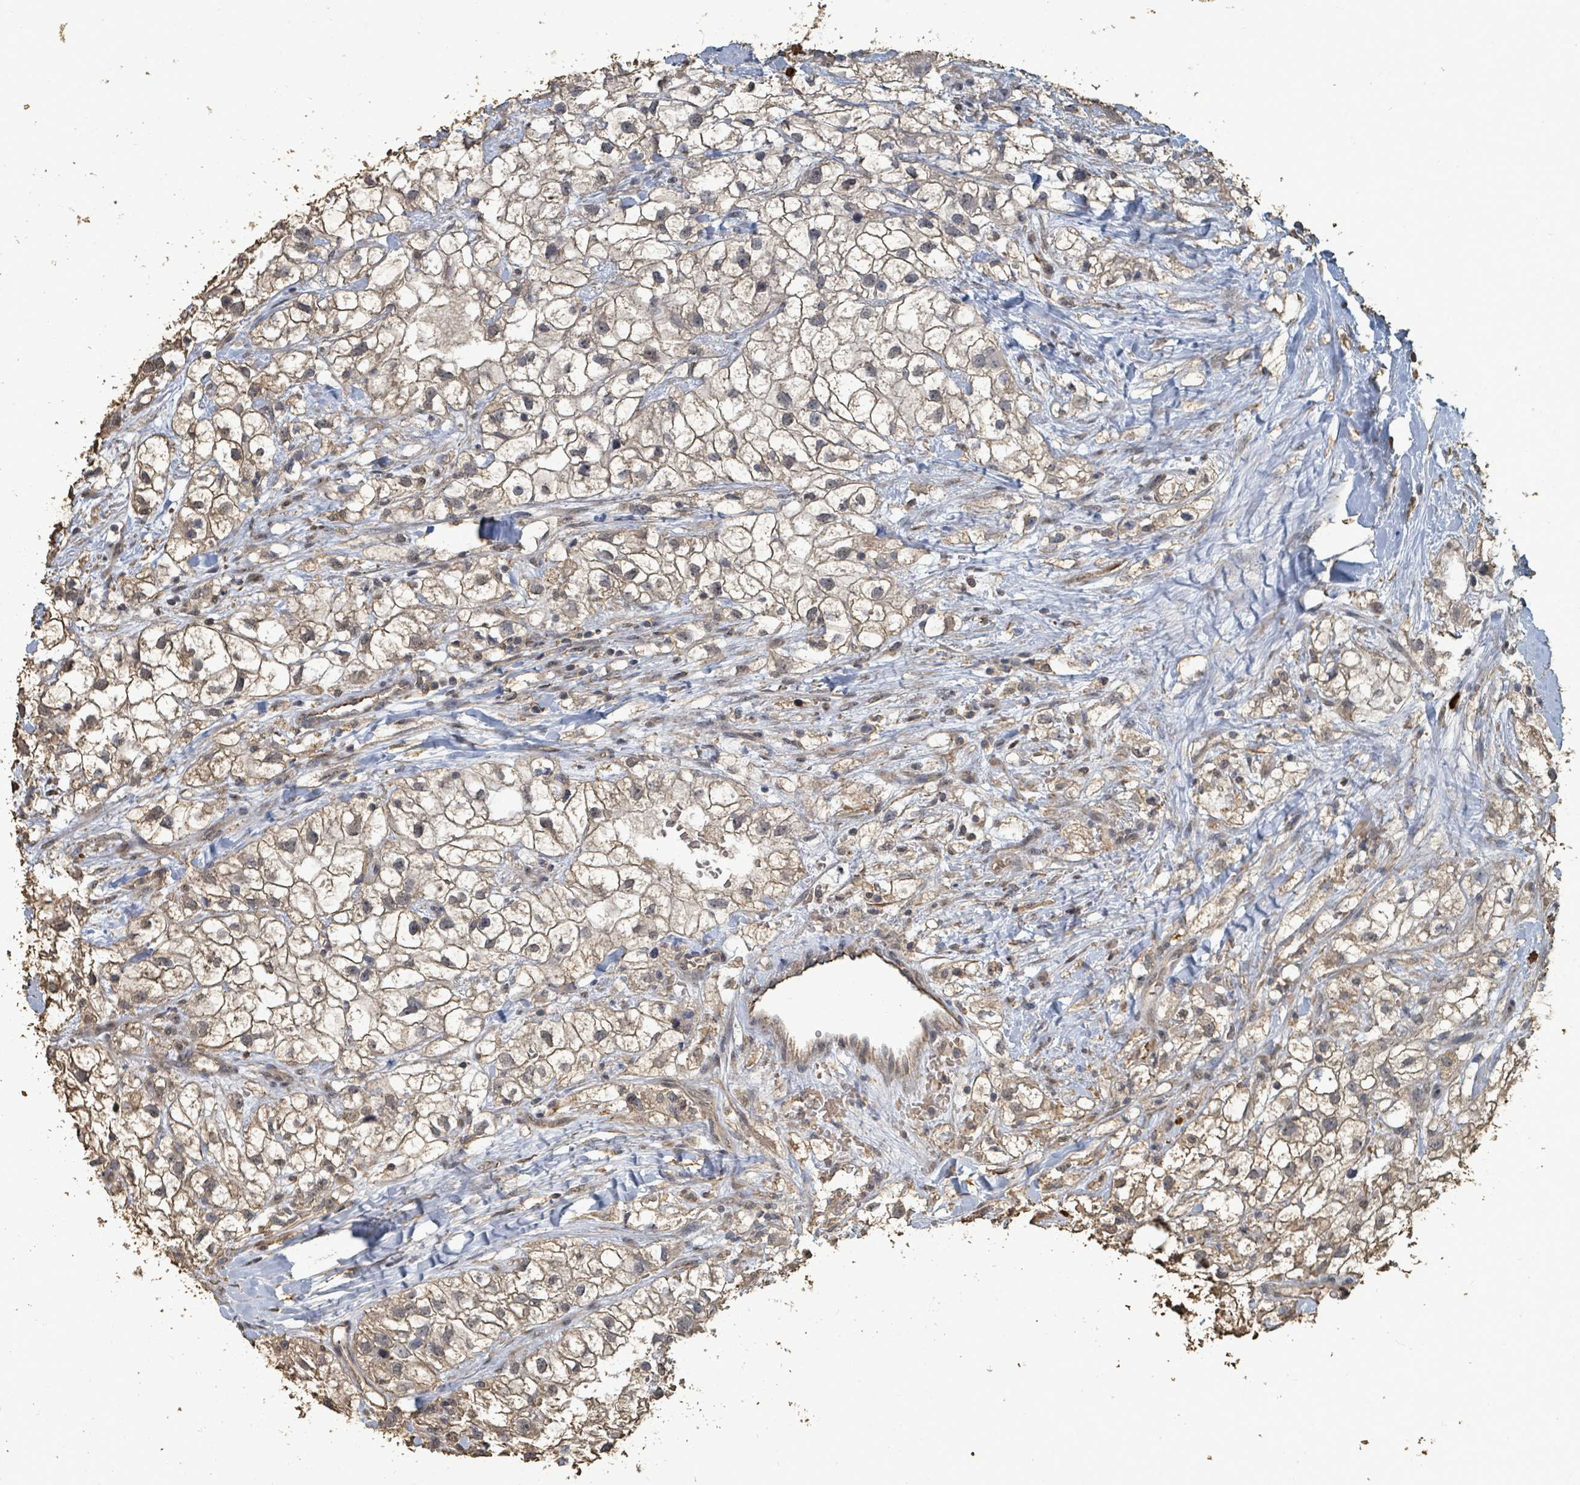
{"staining": {"intensity": "weak", "quantity": "25%-75%", "location": "cytoplasmic/membranous"}, "tissue": "renal cancer", "cell_type": "Tumor cells", "image_type": "cancer", "snomed": [{"axis": "morphology", "description": "Adenocarcinoma, NOS"}, {"axis": "topography", "description": "Kidney"}], "caption": "Human renal adenocarcinoma stained with a protein marker reveals weak staining in tumor cells.", "gene": "C6orf52", "patient": {"sex": "male", "age": 59}}